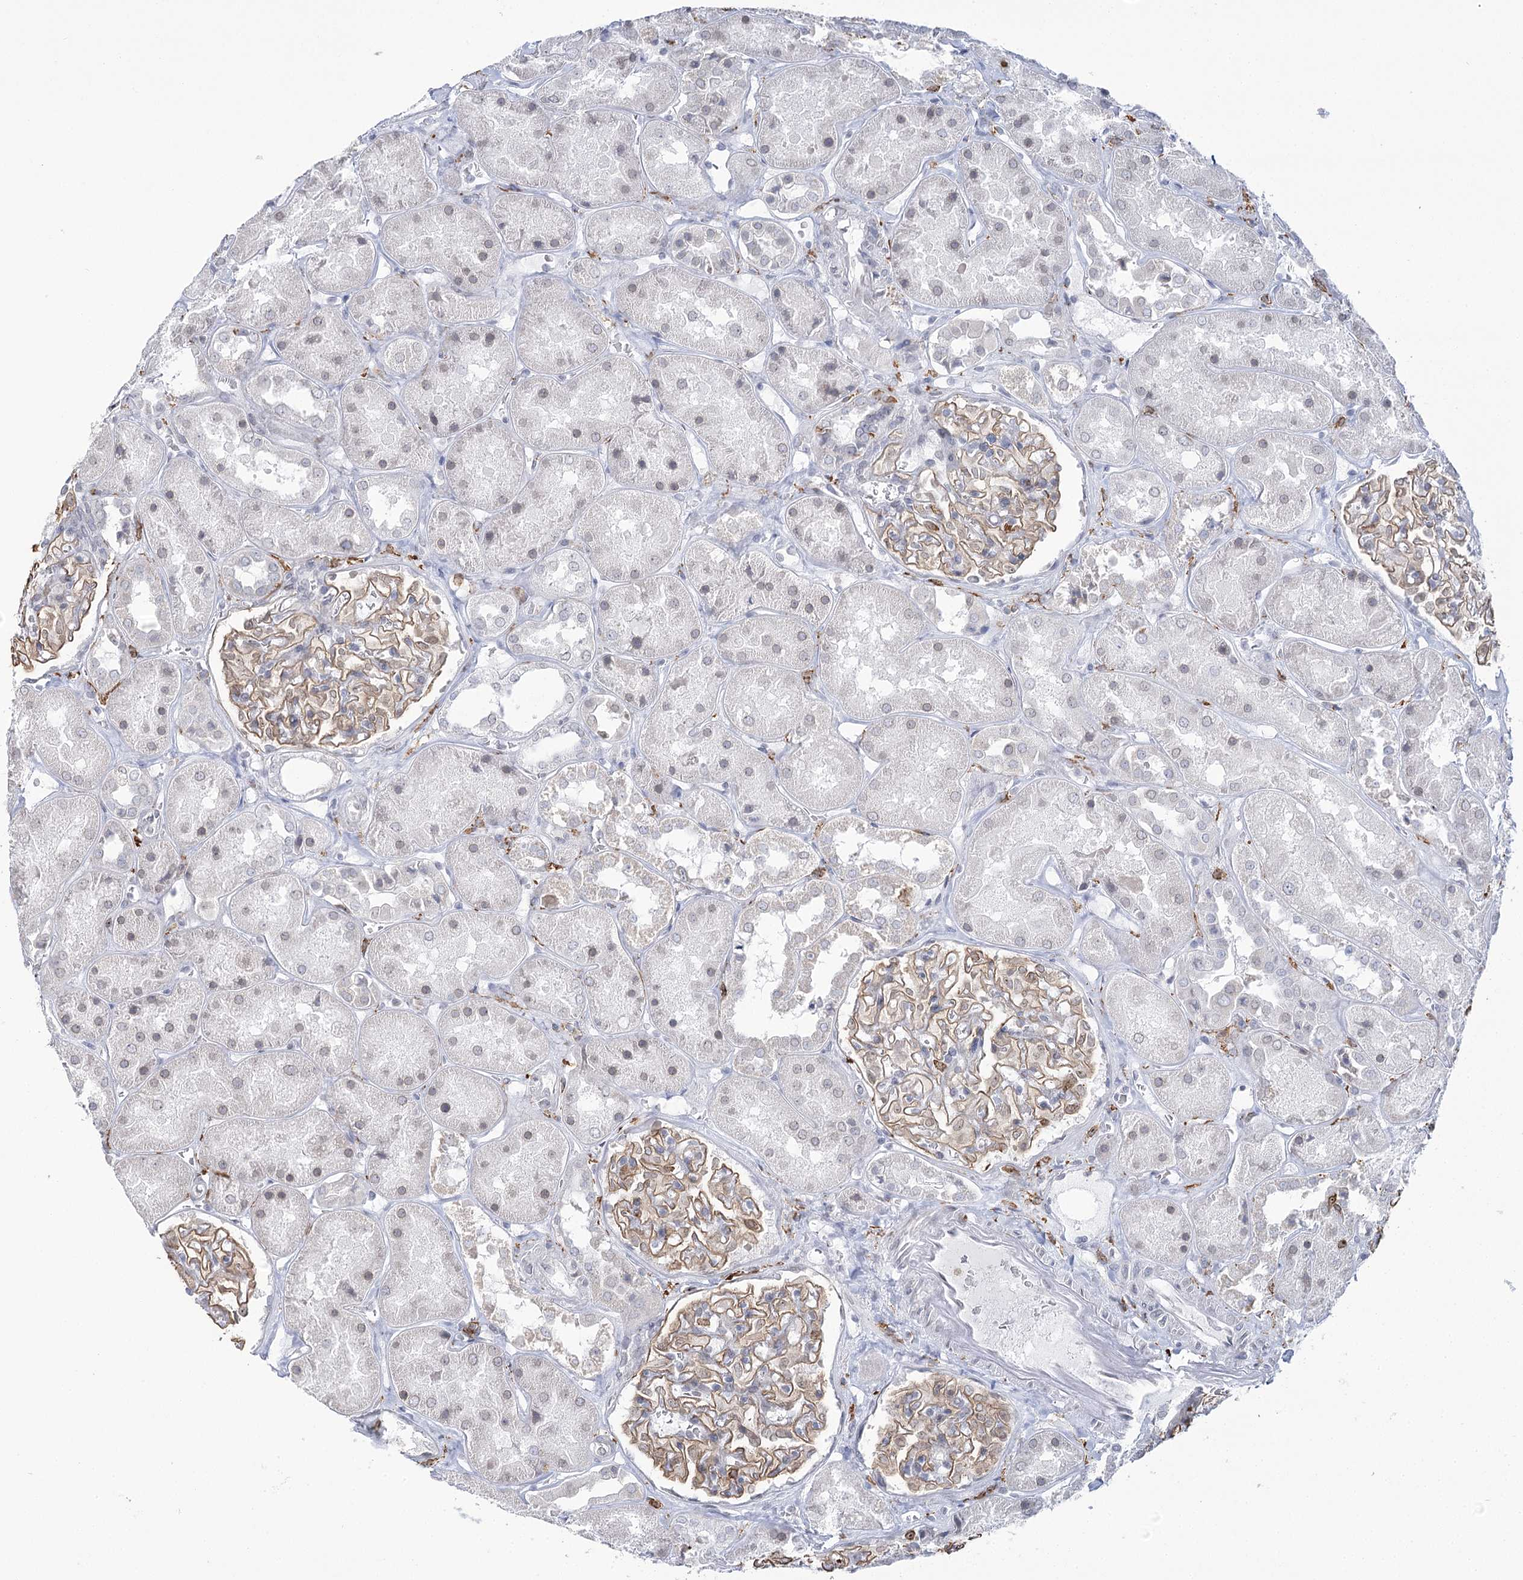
{"staining": {"intensity": "moderate", "quantity": ">75%", "location": "cytoplasmic/membranous"}, "tissue": "kidney", "cell_type": "Cells in glomeruli", "image_type": "normal", "snomed": [{"axis": "morphology", "description": "Normal tissue, NOS"}, {"axis": "topography", "description": "Kidney"}], "caption": "Moderate cytoplasmic/membranous staining for a protein is appreciated in about >75% of cells in glomeruli of benign kidney using immunohistochemistry.", "gene": "C11orf1", "patient": {"sex": "male", "age": 70}}